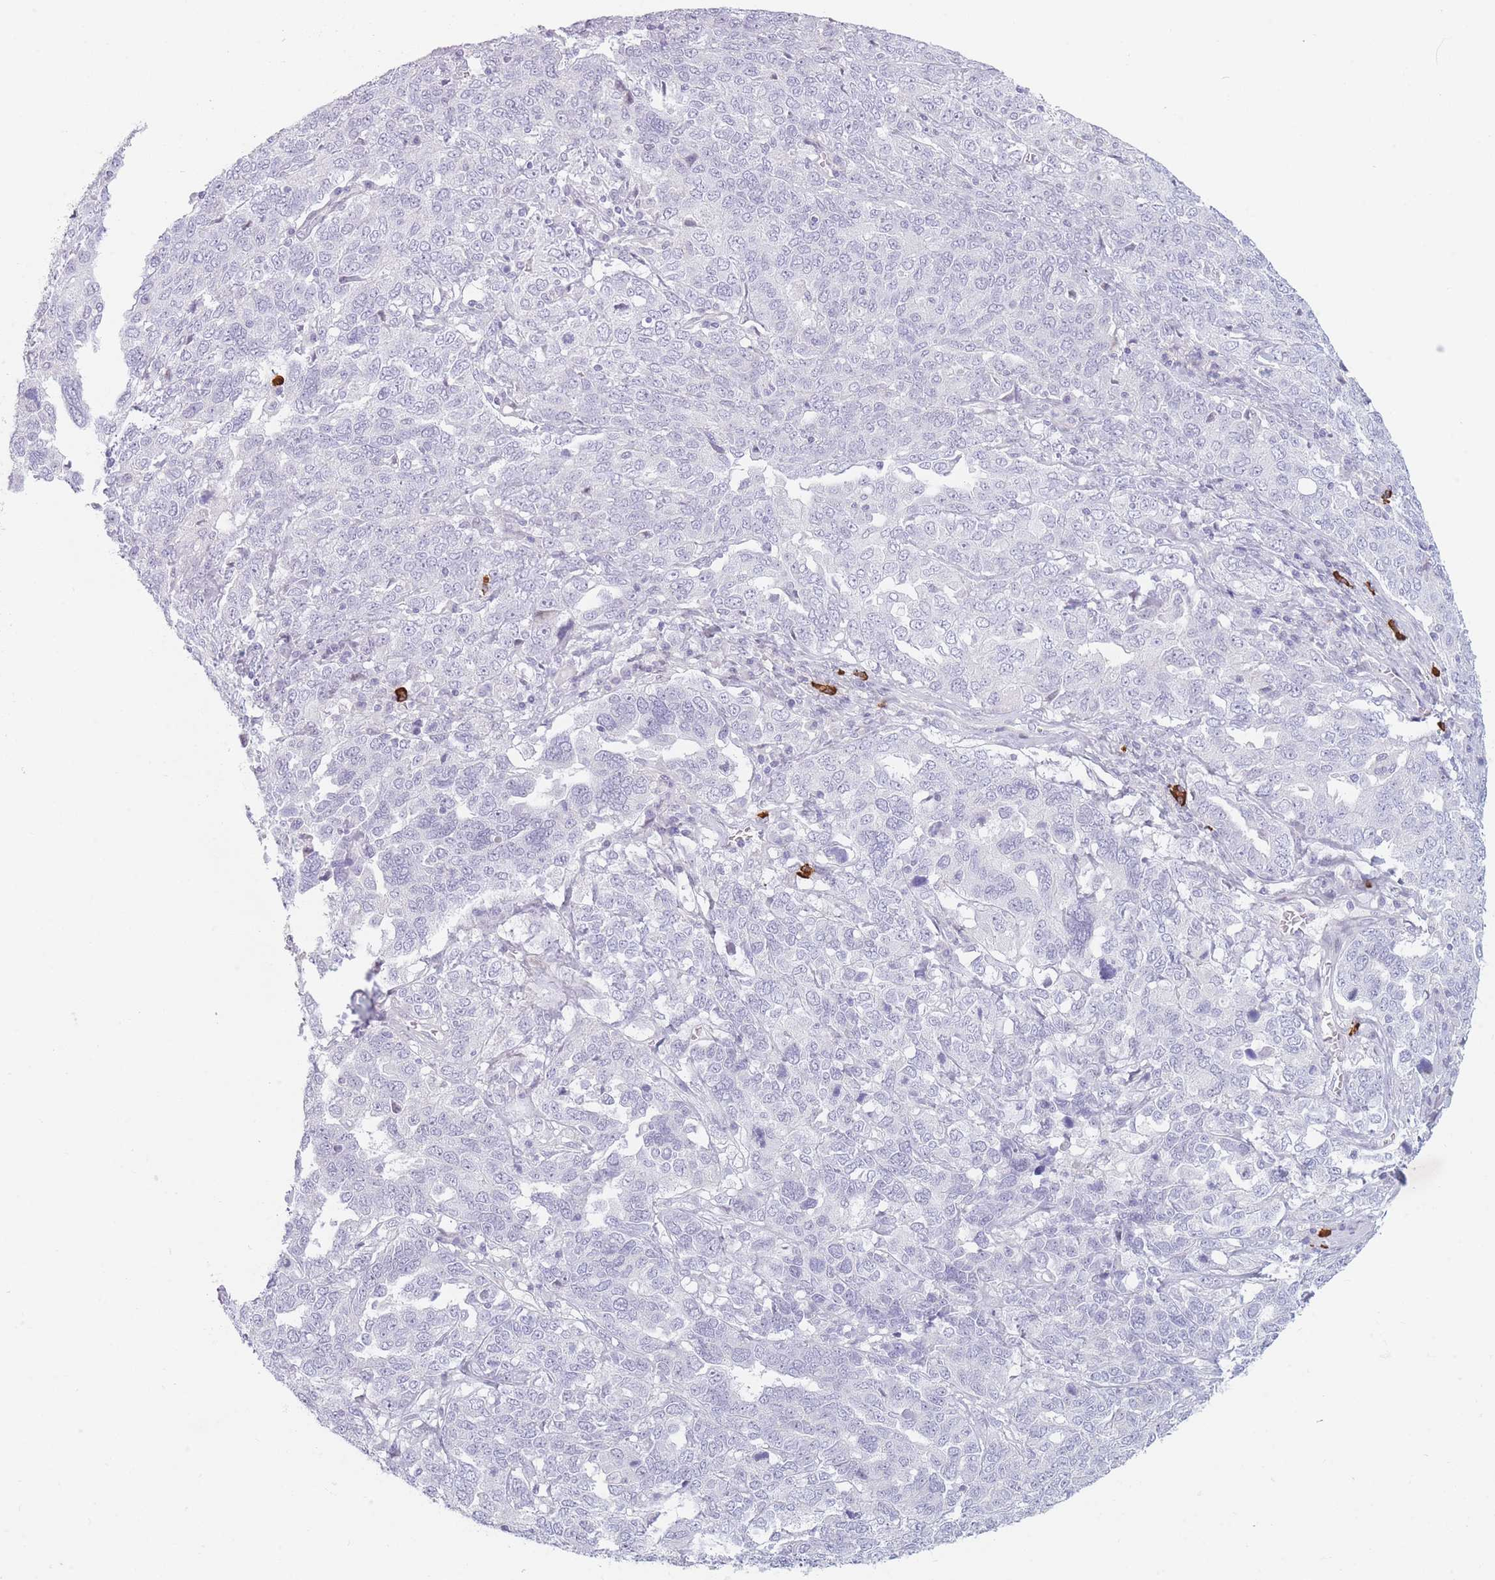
{"staining": {"intensity": "negative", "quantity": "none", "location": "none"}, "tissue": "ovarian cancer", "cell_type": "Tumor cells", "image_type": "cancer", "snomed": [{"axis": "morphology", "description": "Carcinoma, endometroid"}, {"axis": "topography", "description": "Ovary"}], "caption": "DAB immunohistochemical staining of ovarian endometroid carcinoma demonstrates no significant staining in tumor cells.", "gene": "PLEKHG2", "patient": {"sex": "female", "age": 62}}